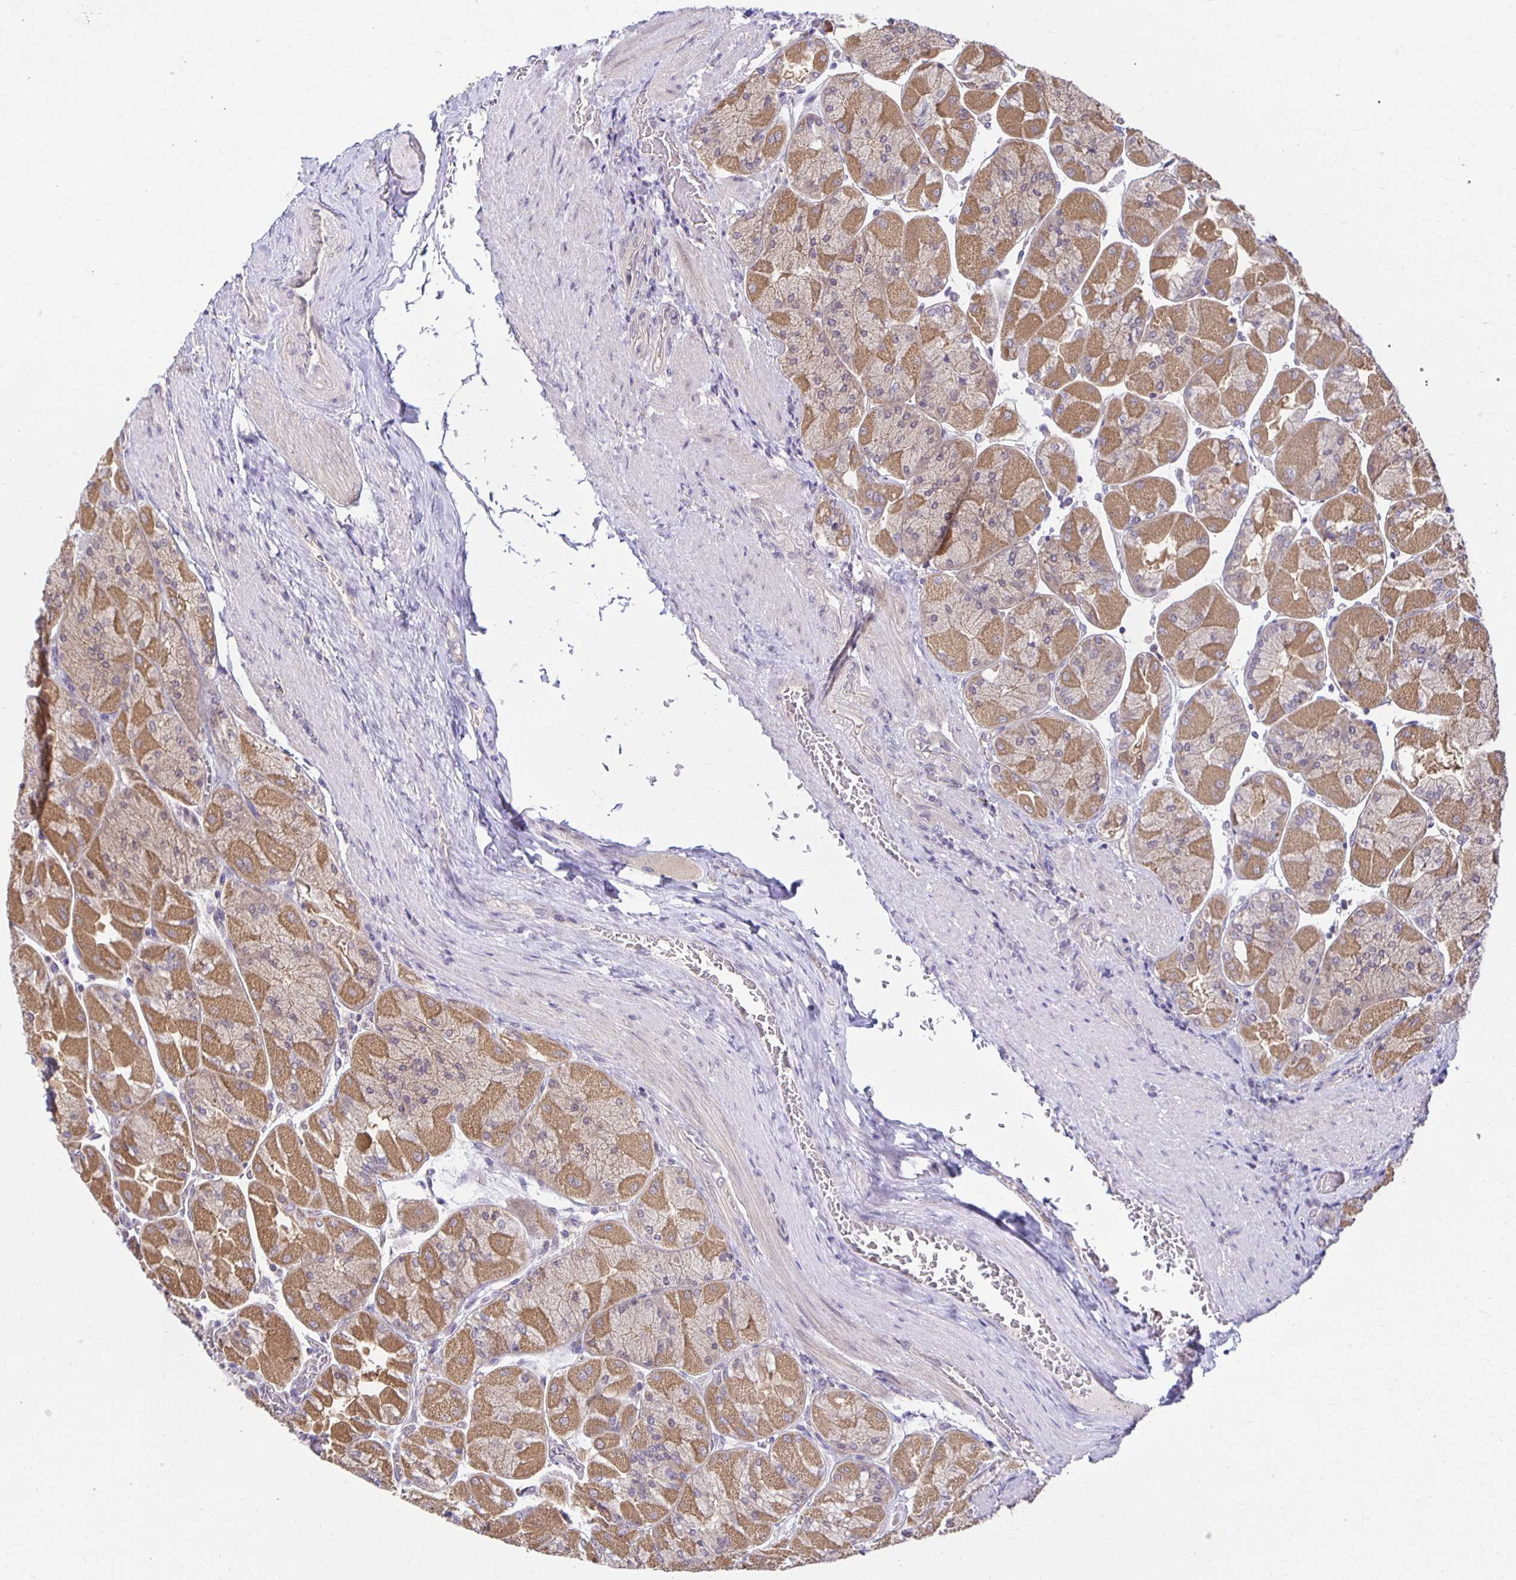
{"staining": {"intensity": "moderate", "quantity": "25%-75%", "location": "cytoplasmic/membranous"}, "tissue": "stomach", "cell_type": "Glandular cells", "image_type": "normal", "snomed": [{"axis": "morphology", "description": "Normal tissue, NOS"}, {"axis": "topography", "description": "Stomach"}], "caption": "Stomach stained with immunohistochemistry (IHC) displays moderate cytoplasmic/membranous staining in approximately 25%-75% of glandular cells.", "gene": "MIEN1", "patient": {"sex": "female", "age": 61}}